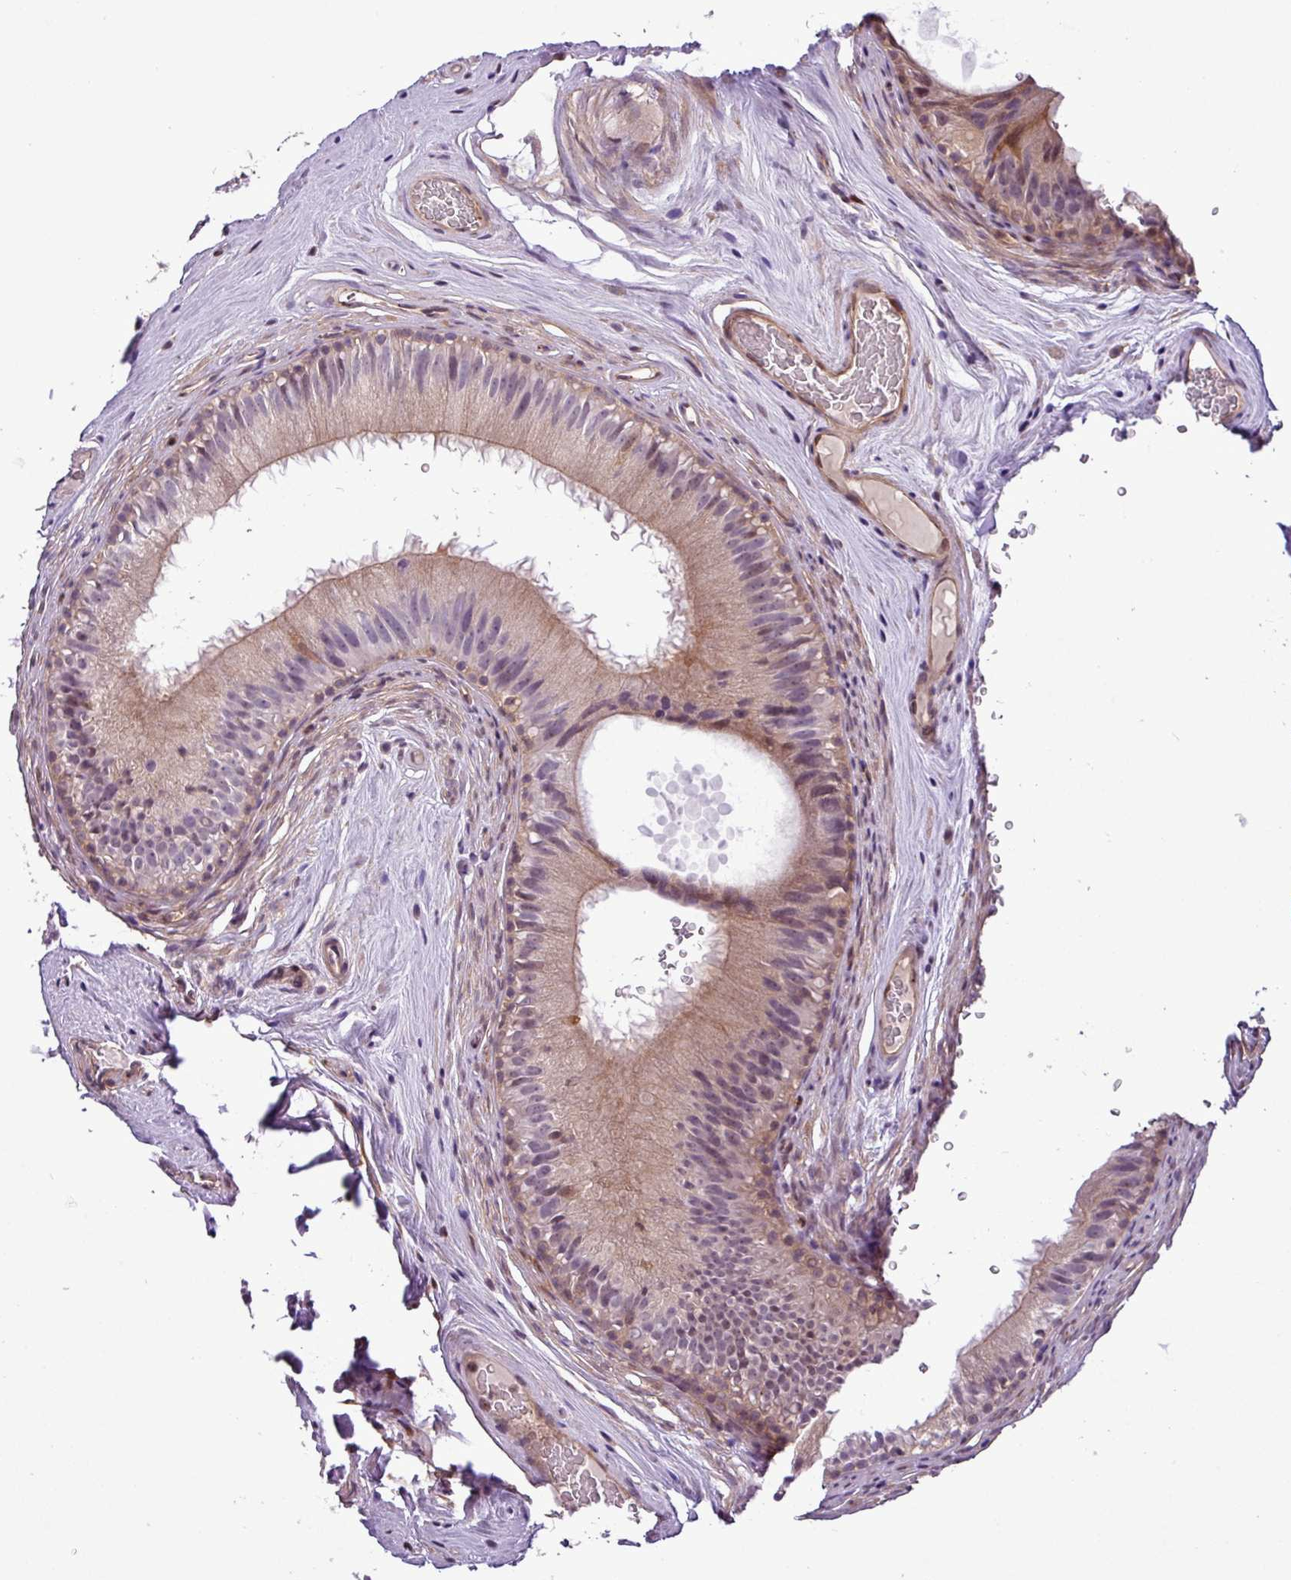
{"staining": {"intensity": "weak", "quantity": "25%-75%", "location": "cytoplasmic/membranous,nuclear"}, "tissue": "epididymis", "cell_type": "Glandular cells", "image_type": "normal", "snomed": [{"axis": "morphology", "description": "Normal tissue, NOS"}, {"axis": "topography", "description": "Epididymis"}], "caption": "This image shows IHC staining of unremarkable human epididymis, with low weak cytoplasmic/membranous,nuclear staining in approximately 25%-75% of glandular cells.", "gene": "CARHSP1", "patient": {"sex": "male", "age": 45}}